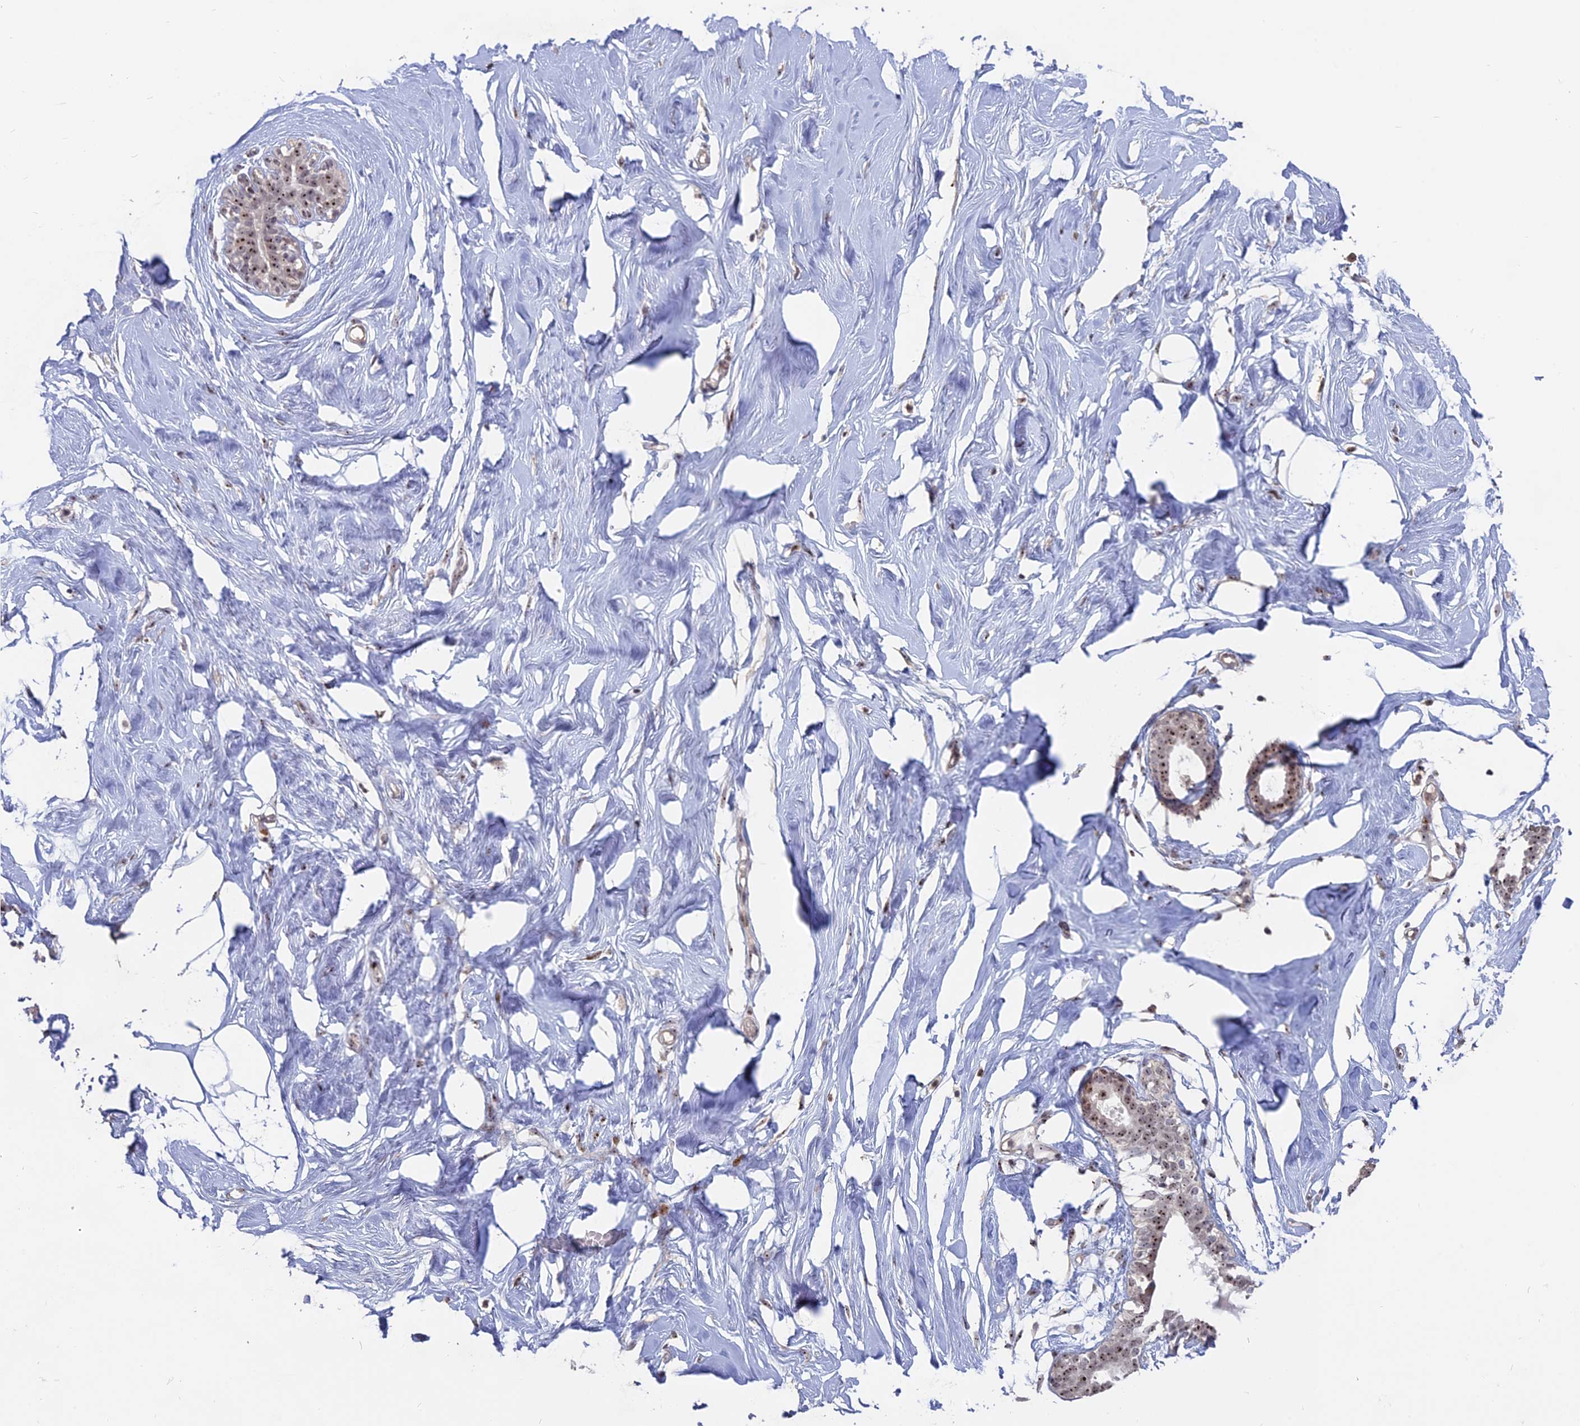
{"staining": {"intensity": "negative", "quantity": "none", "location": "none"}, "tissue": "breast", "cell_type": "Adipocytes", "image_type": "normal", "snomed": [{"axis": "morphology", "description": "Normal tissue, NOS"}, {"axis": "morphology", "description": "Adenoma, NOS"}, {"axis": "topography", "description": "Breast"}], "caption": "Immunohistochemistry (IHC) histopathology image of normal breast: human breast stained with DAB demonstrates no significant protein positivity in adipocytes.", "gene": "FAM131A", "patient": {"sex": "female", "age": 23}}